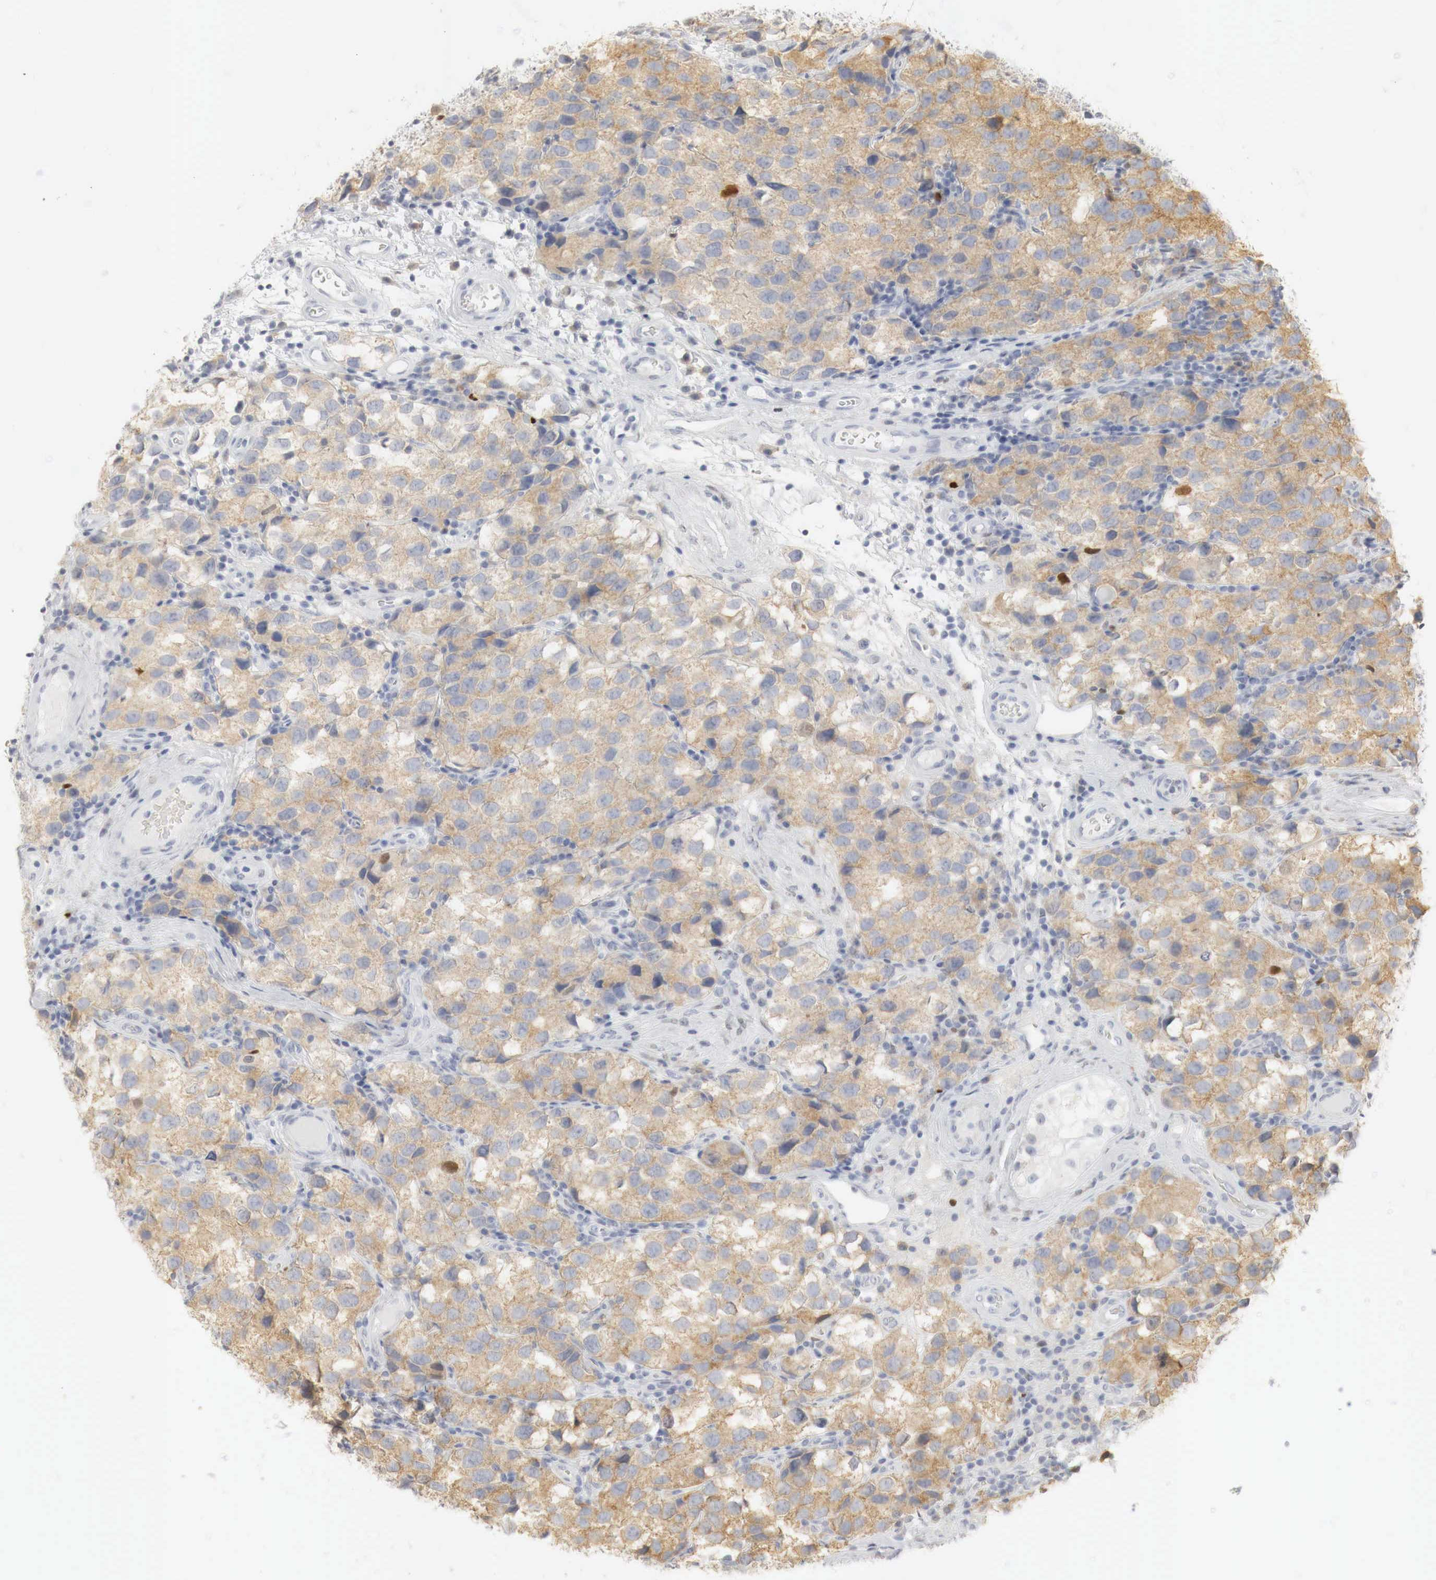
{"staining": {"intensity": "weak", "quantity": ">75%", "location": "cytoplasmic/membranous"}, "tissue": "testis cancer", "cell_type": "Tumor cells", "image_type": "cancer", "snomed": [{"axis": "morphology", "description": "Seminoma, NOS"}, {"axis": "topography", "description": "Testis"}], "caption": "Tumor cells show low levels of weak cytoplasmic/membranous positivity in approximately >75% of cells in testis cancer (seminoma). The staining was performed using DAB to visualize the protein expression in brown, while the nuclei were stained in blue with hematoxylin (Magnification: 20x).", "gene": "TP63", "patient": {"sex": "male", "age": 39}}